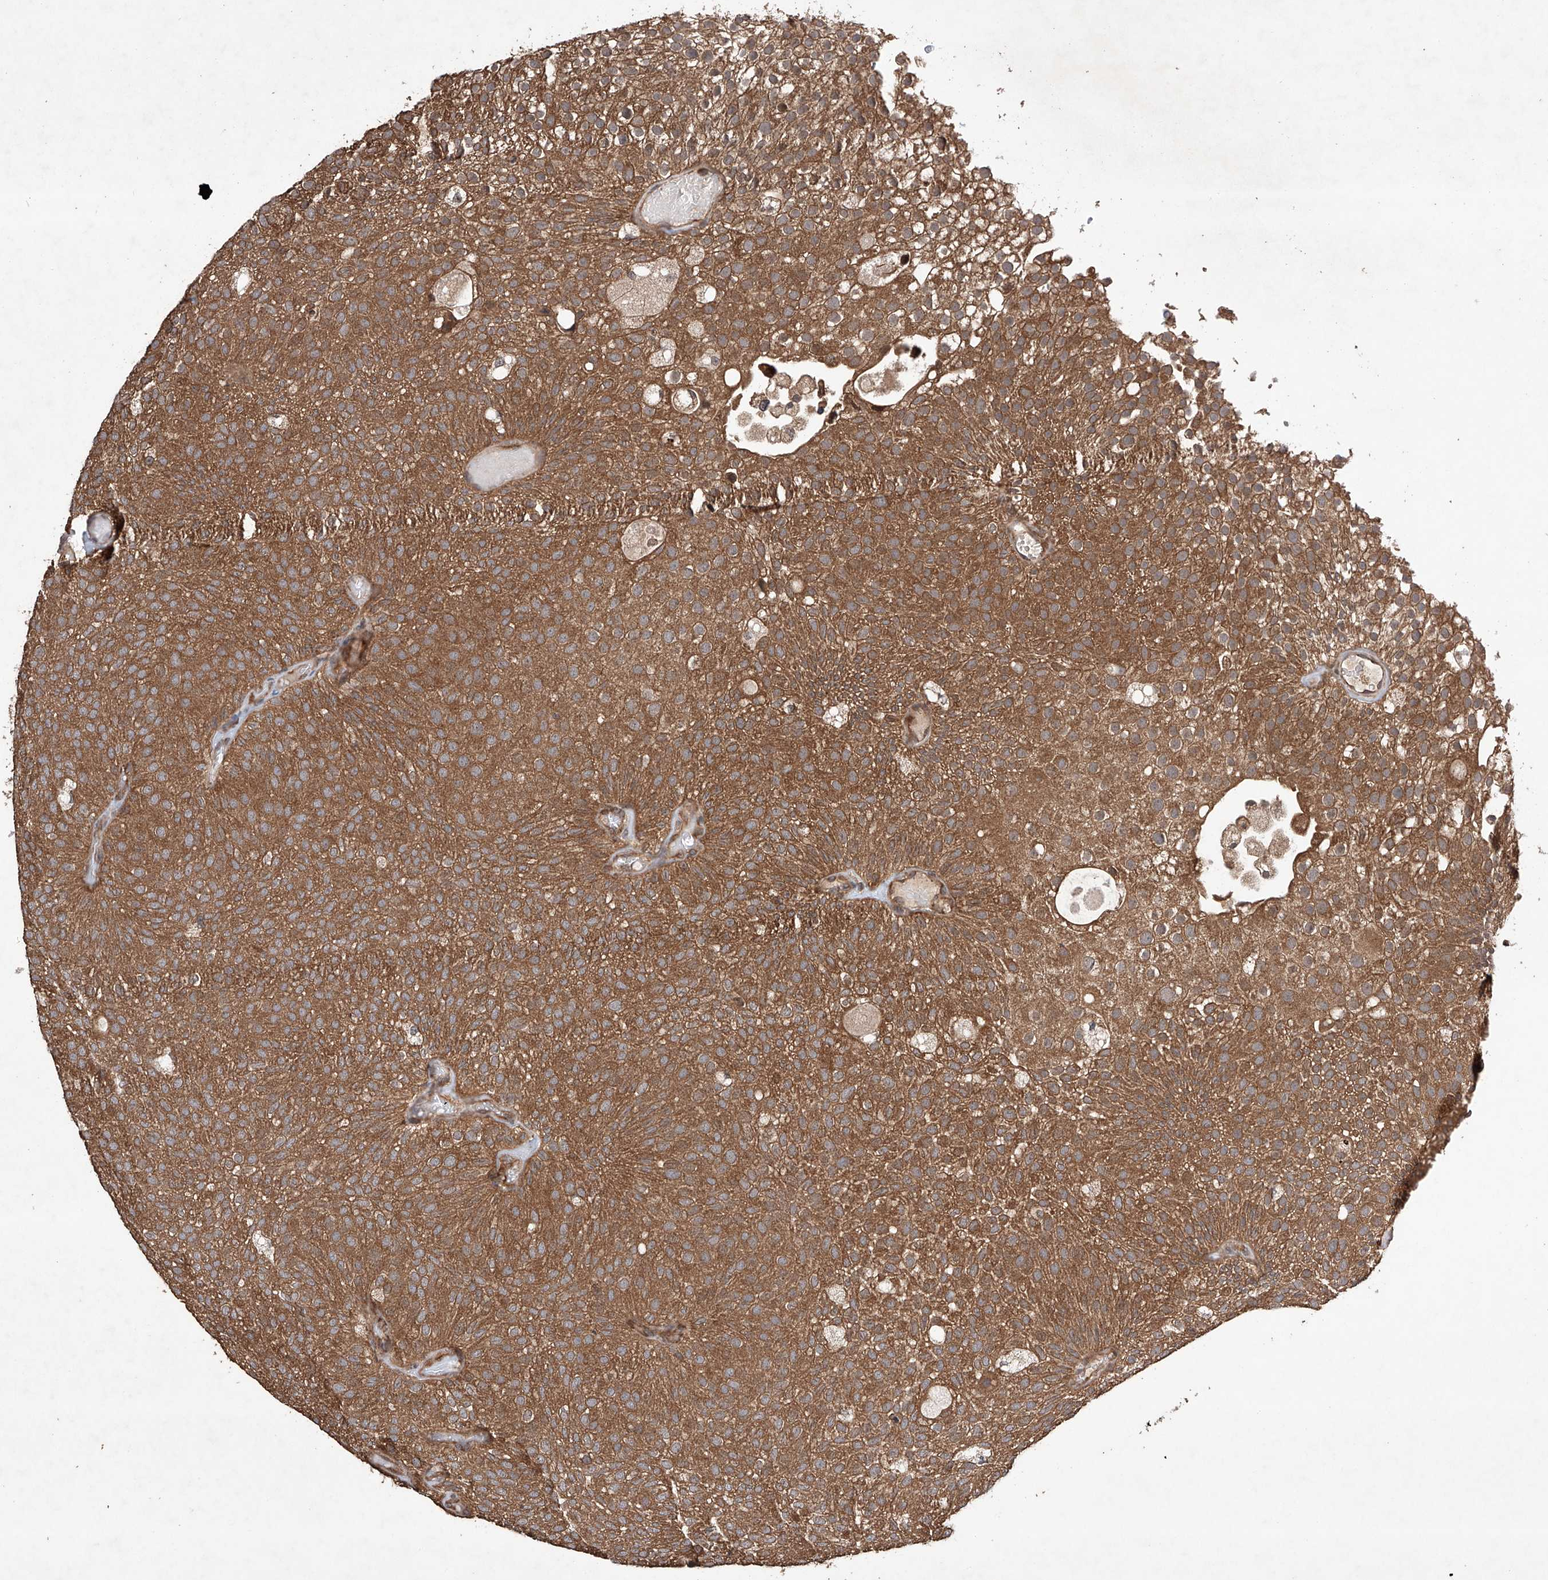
{"staining": {"intensity": "moderate", "quantity": ">75%", "location": "cytoplasmic/membranous"}, "tissue": "urothelial cancer", "cell_type": "Tumor cells", "image_type": "cancer", "snomed": [{"axis": "morphology", "description": "Urothelial carcinoma, Low grade"}, {"axis": "topography", "description": "Urinary bladder"}], "caption": "This micrograph reveals immunohistochemistry staining of human urothelial cancer, with medium moderate cytoplasmic/membranous positivity in approximately >75% of tumor cells.", "gene": "LURAP1", "patient": {"sex": "male", "age": 78}}